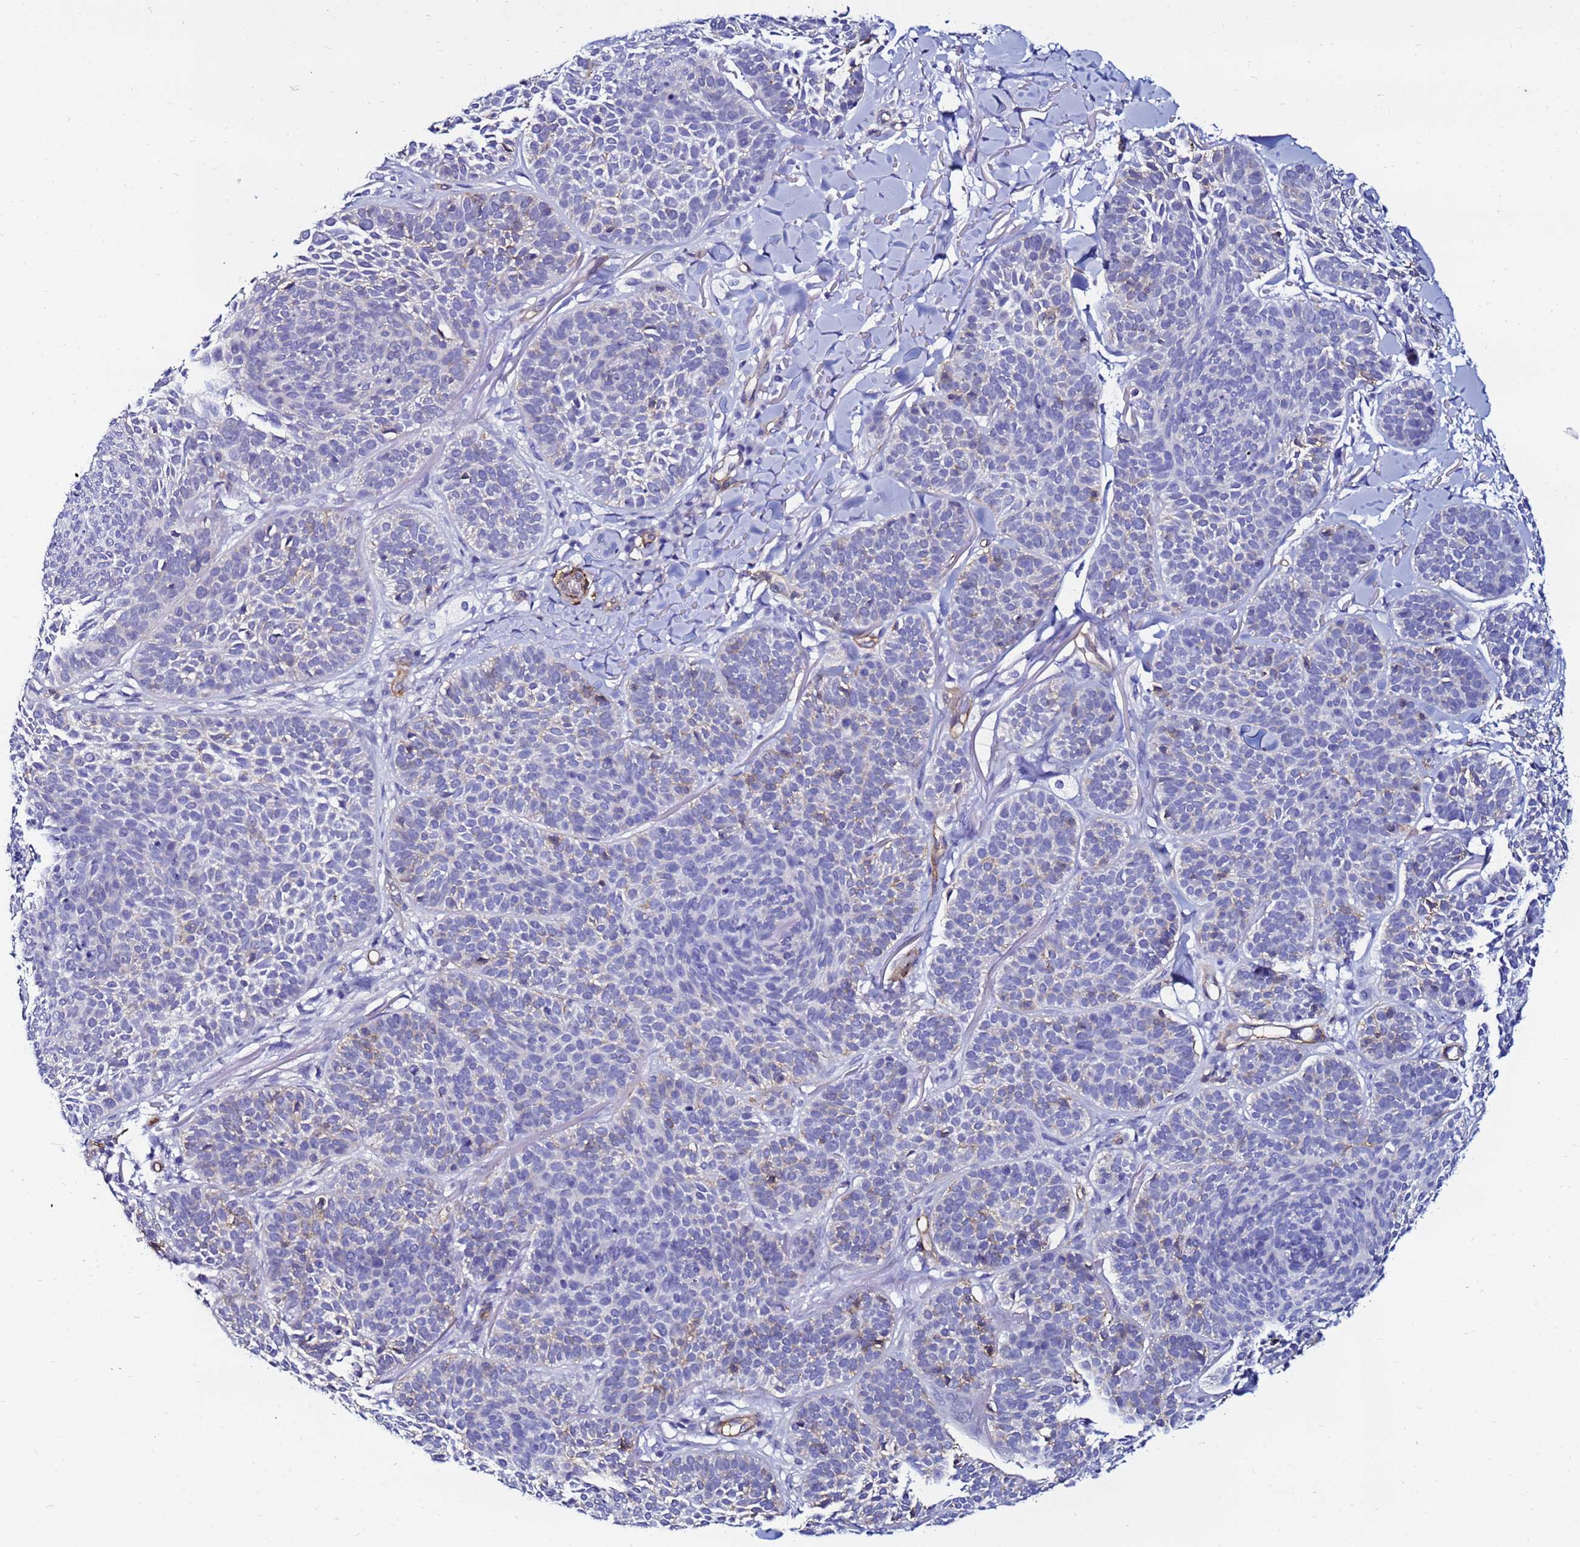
{"staining": {"intensity": "negative", "quantity": "none", "location": "none"}, "tissue": "skin cancer", "cell_type": "Tumor cells", "image_type": "cancer", "snomed": [{"axis": "morphology", "description": "Basal cell carcinoma"}, {"axis": "topography", "description": "Skin"}], "caption": "DAB immunohistochemical staining of human skin cancer (basal cell carcinoma) displays no significant expression in tumor cells.", "gene": "DEFB104A", "patient": {"sex": "male", "age": 85}}